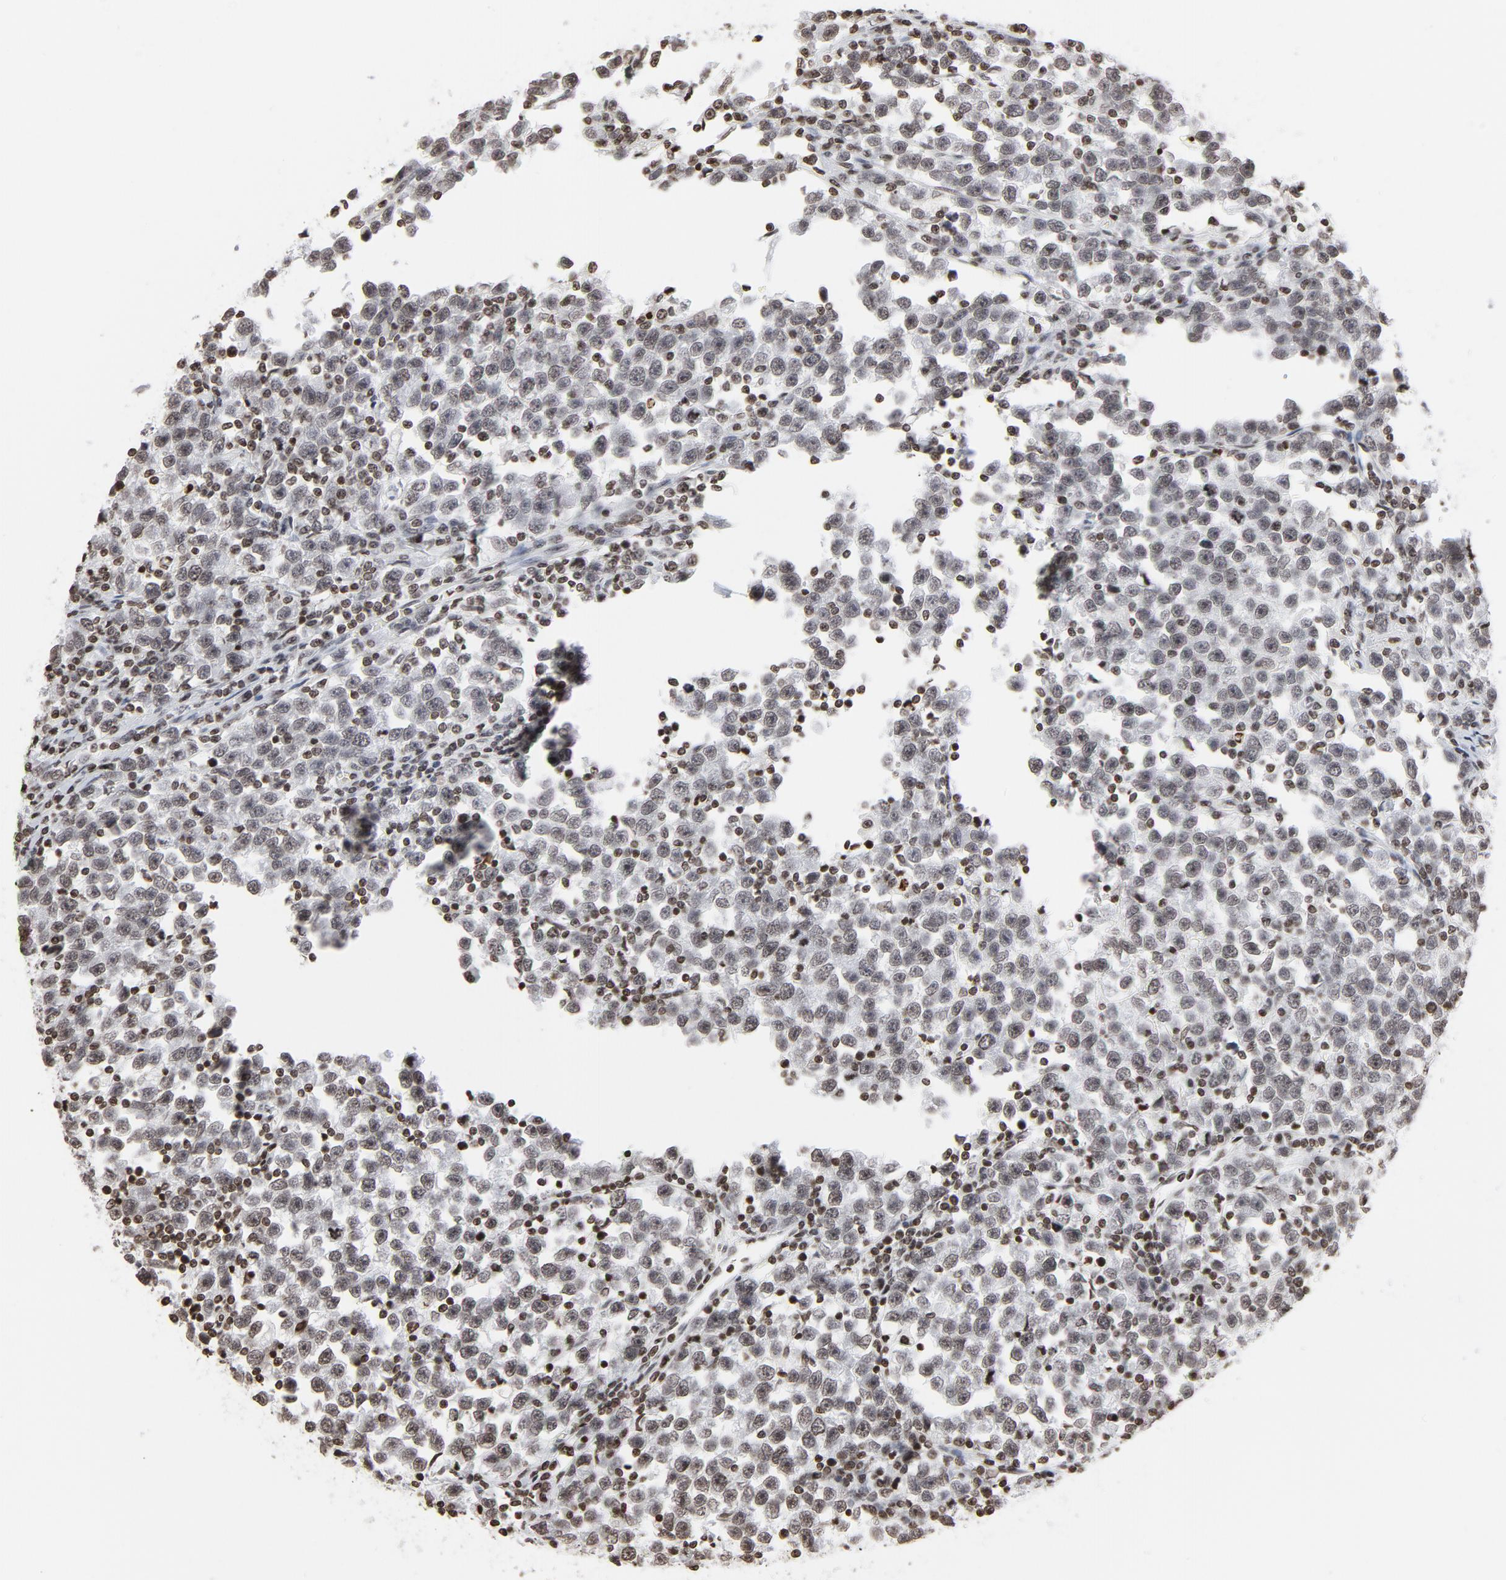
{"staining": {"intensity": "weak", "quantity": ">75%", "location": "nuclear"}, "tissue": "testis cancer", "cell_type": "Tumor cells", "image_type": "cancer", "snomed": [{"axis": "morphology", "description": "Seminoma, NOS"}, {"axis": "topography", "description": "Testis"}], "caption": "Immunohistochemistry of human testis seminoma demonstrates low levels of weak nuclear expression in approximately >75% of tumor cells.", "gene": "H2AC12", "patient": {"sex": "male", "age": 43}}